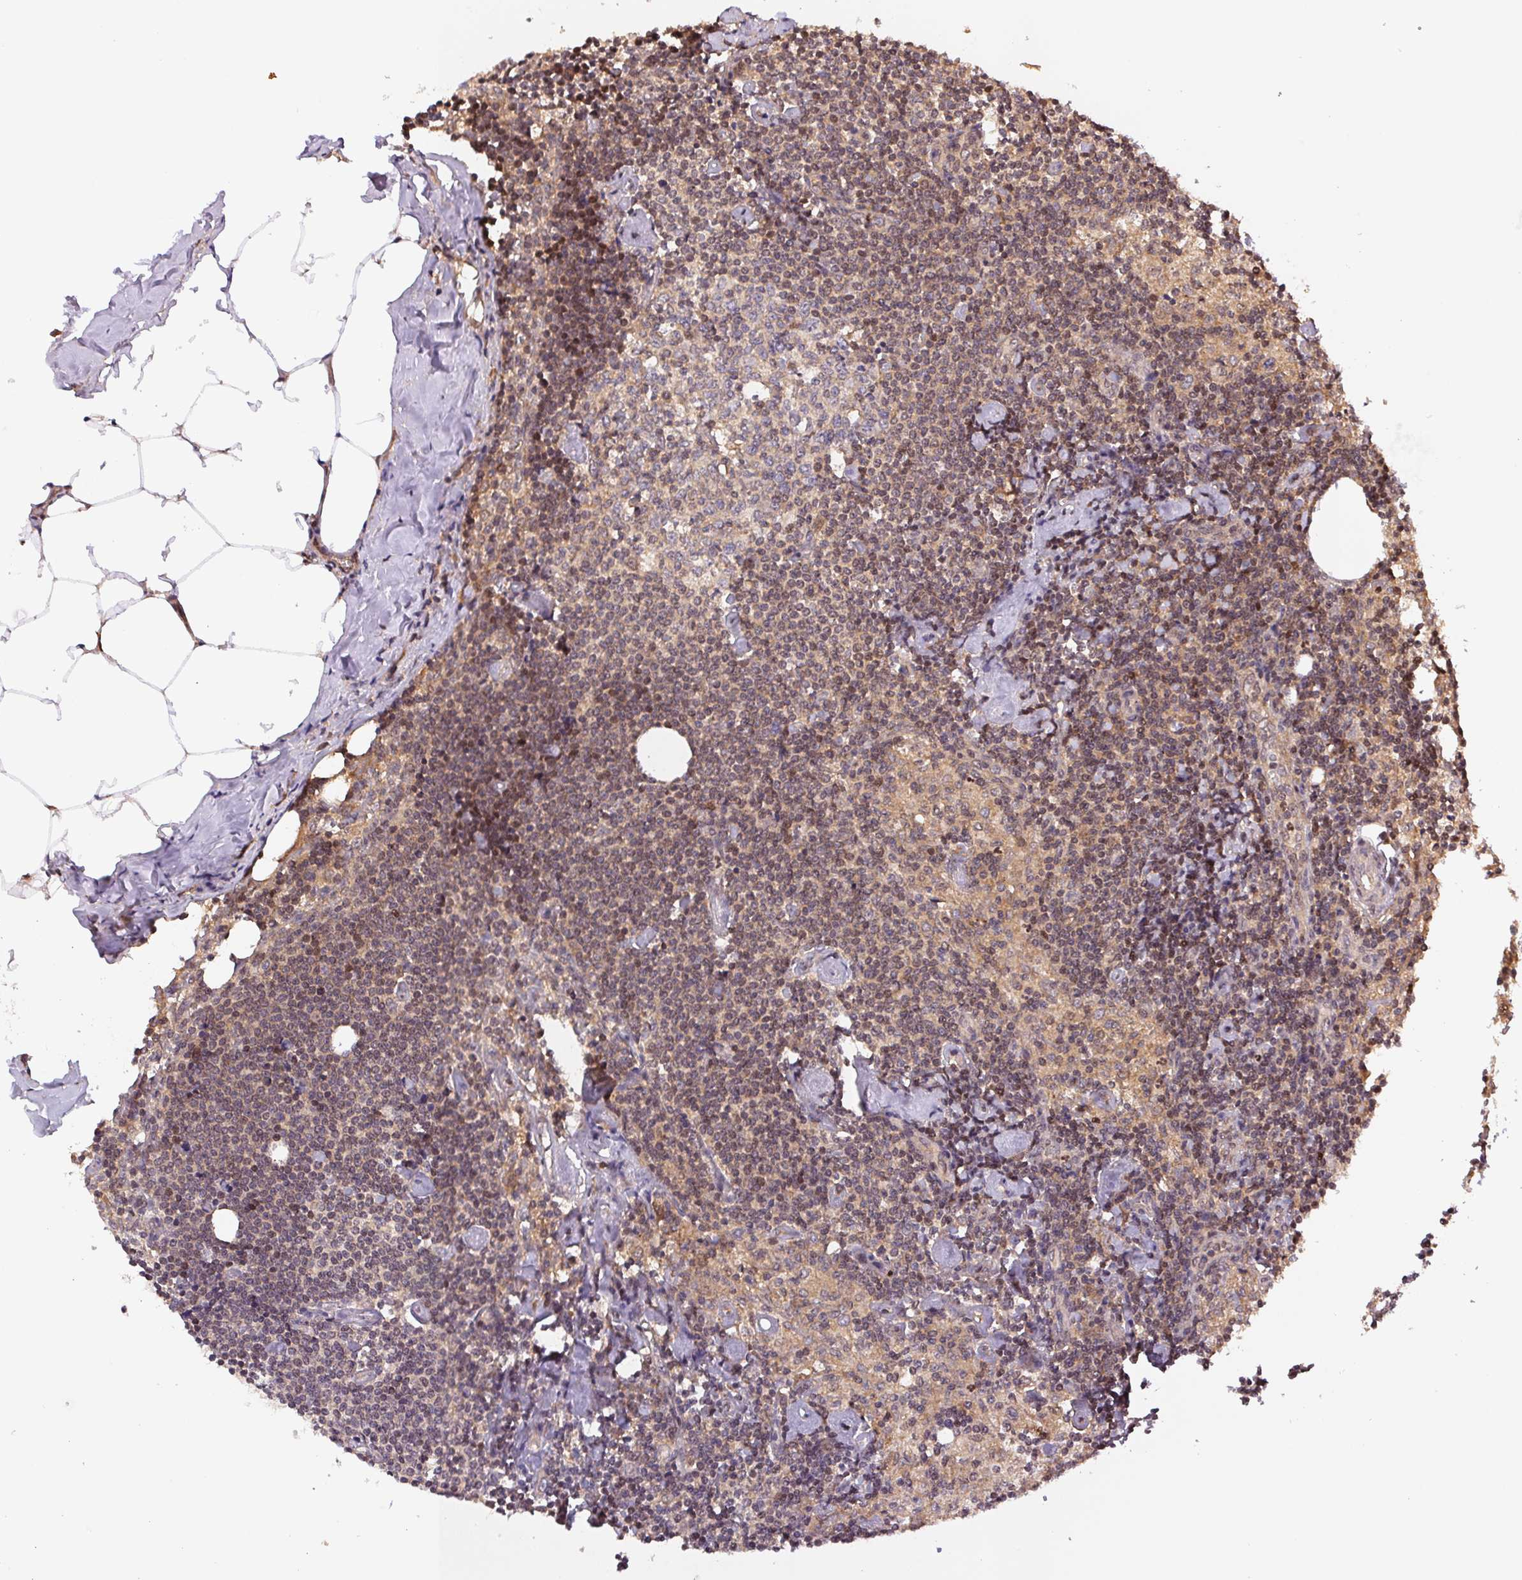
{"staining": {"intensity": "weak", "quantity": "<25%", "location": "nuclear"}, "tissue": "lymph node", "cell_type": "Germinal center cells", "image_type": "normal", "snomed": [{"axis": "morphology", "description": "Normal tissue, NOS"}, {"axis": "topography", "description": "Lymph node"}], "caption": "IHC of benign lymph node exhibits no expression in germinal center cells.", "gene": "MEX3D", "patient": {"sex": "female", "age": 69}}